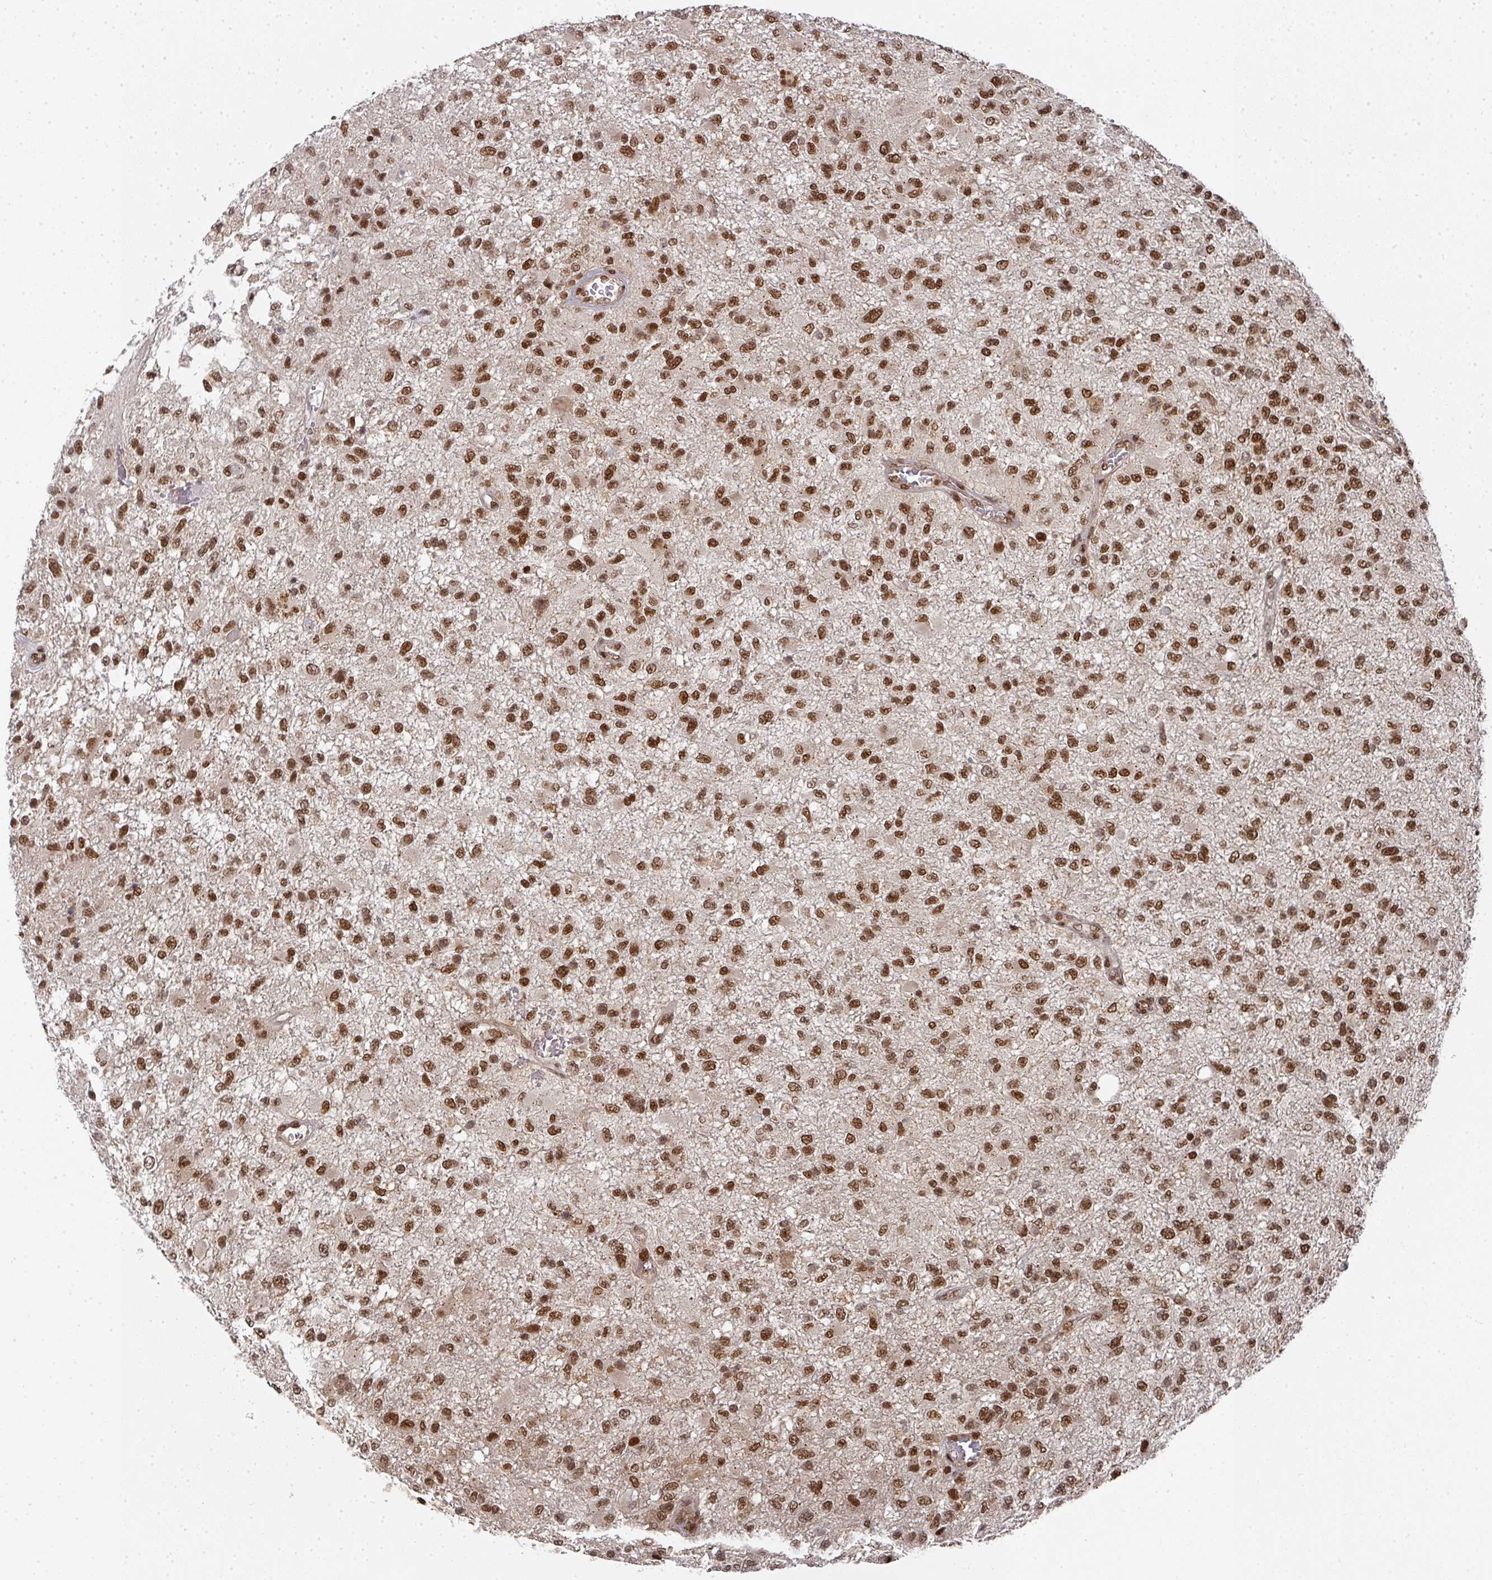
{"staining": {"intensity": "strong", "quantity": ">75%", "location": "nuclear"}, "tissue": "glioma", "cell_type": "Tumor cells", "image_type": "cancer", "snomed": [{"axis": "morphology", "description": "Glioma, malignant, High grade"}, {"axis": "topography", "description": "Brain"}], "caption": "Protein staining of glioma tissue displays strong nuclear staining in approximately >75% of tumor cells.", "gene": "DIDO1", "patient": {"sex": "female", "age": 74}}